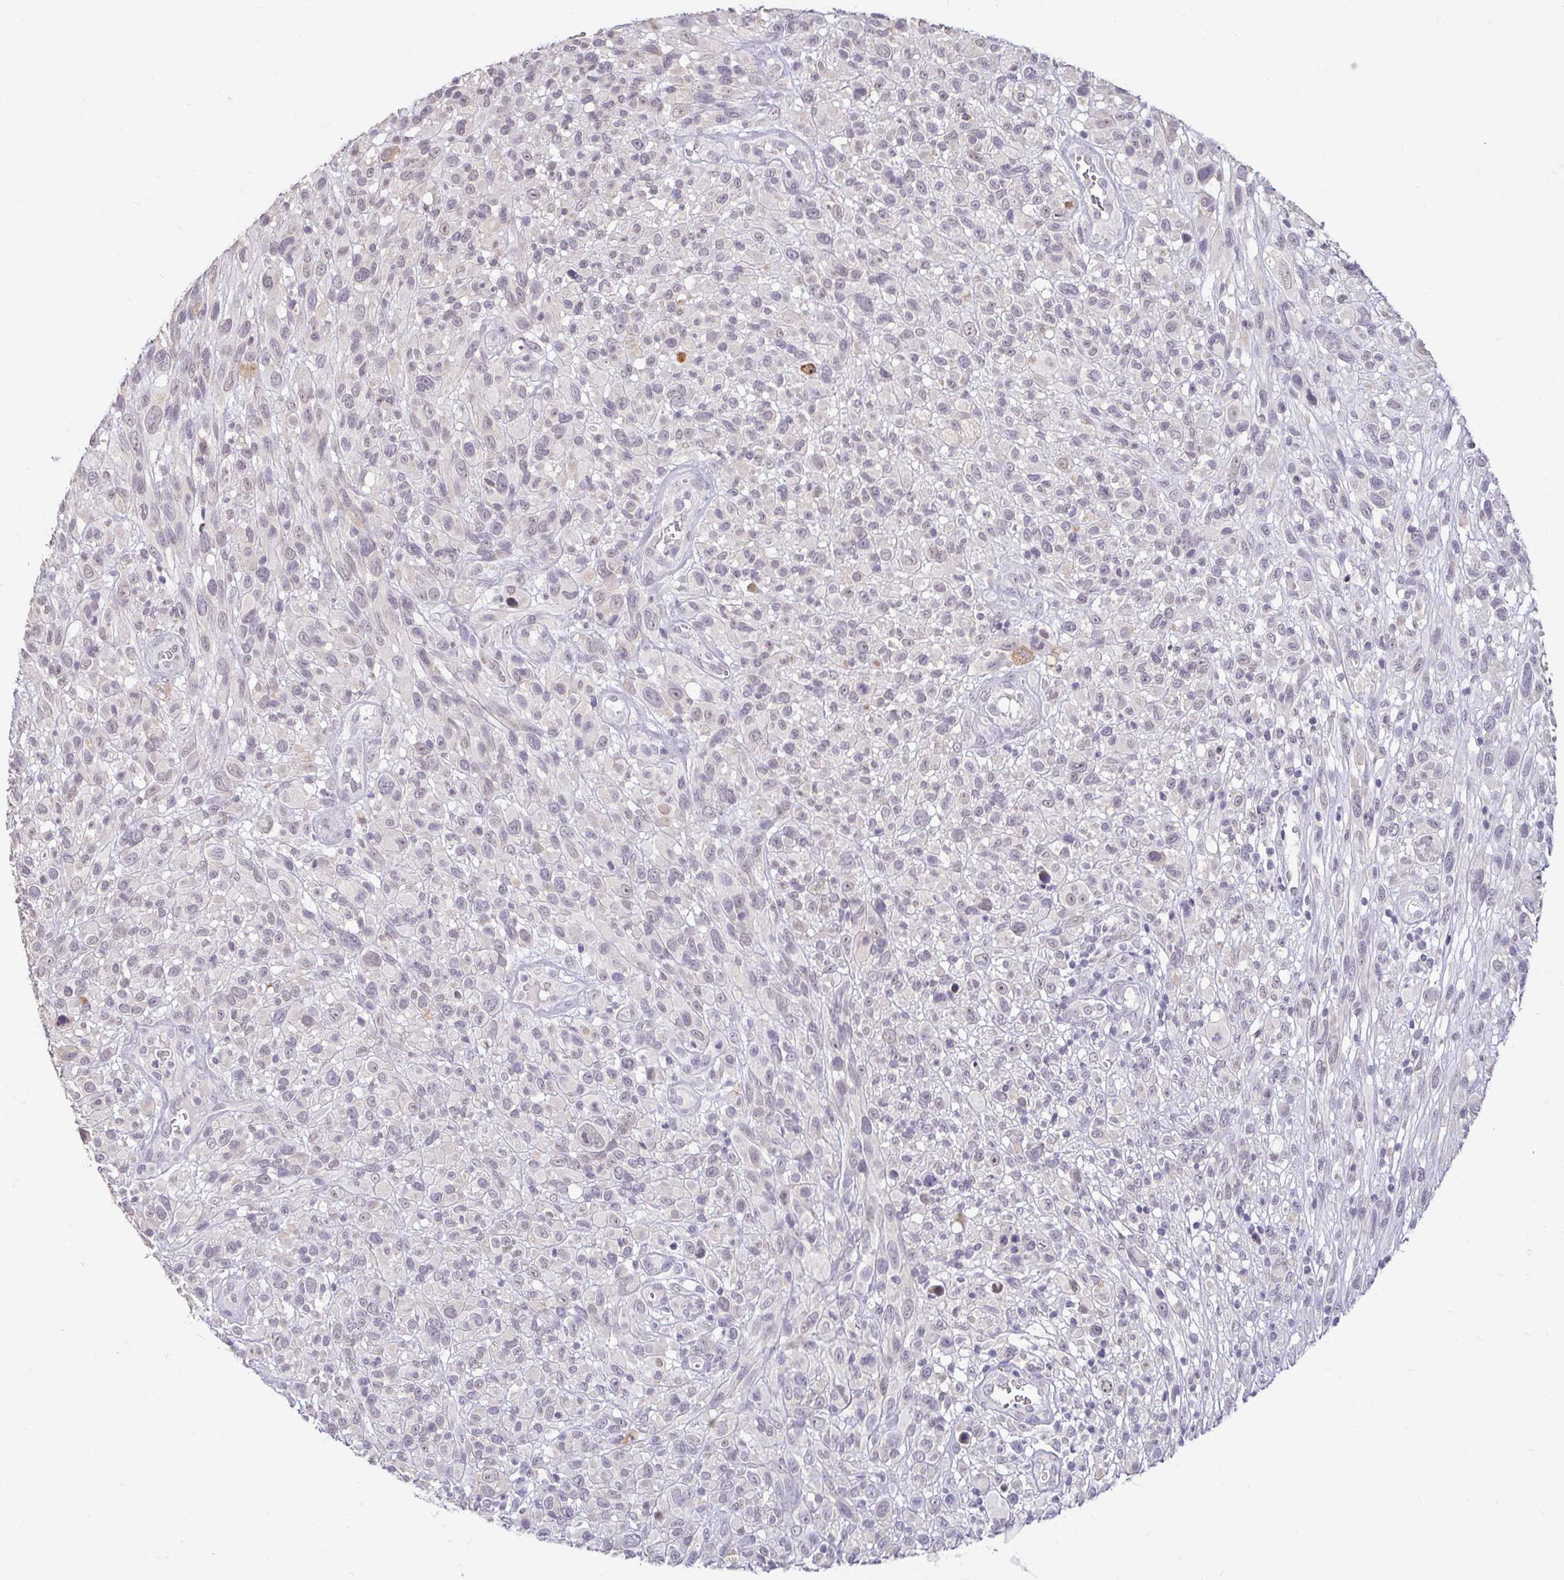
{"staining": {"intensity": "negative", "quantity": "none", "location": "none"}, "tissue": "melanoma", "cell_type": "Tumor cells", "image_type": "cancer", "snomed": [{"axis": "morphology", "description": "Malignant melanoma, NOS"}, {"axis": "topography", "description": "Skin"}], "caption": "A micrograph of human malignant melanoma is negative for staining in tumor cells.", "gene": "DDN", "patient": {"sex": "male", "age": 68}}